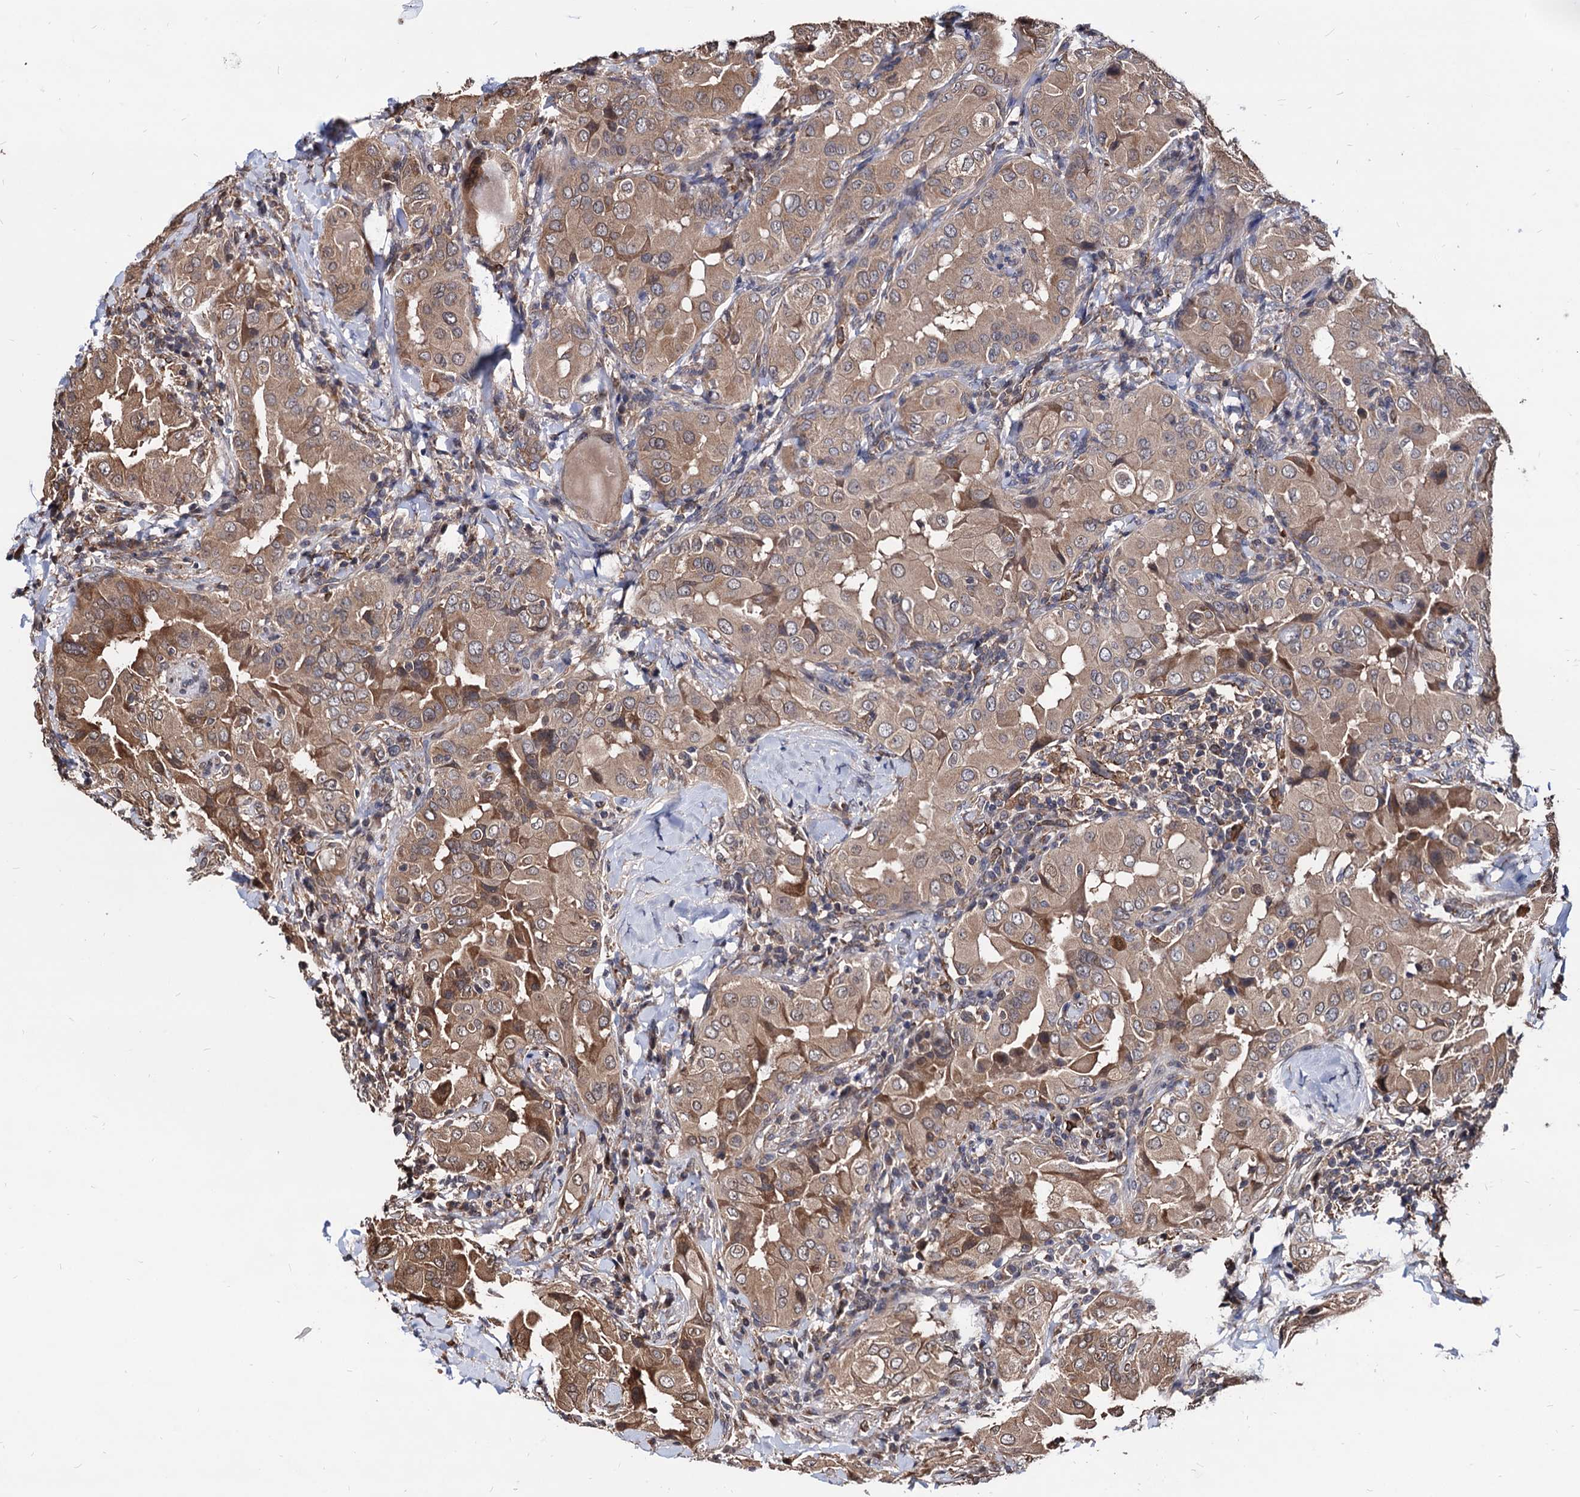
{"staining": {"intensity": "moderate", "quantity": ">75%", "location": "cytoplasmic/membranous"}, "tissue": "thyroid cancer", "cell_type": "Tumor cells", "image_type": "cancer", "snomed": [{"axis": "morphology", "description": "Papillary adenocarcinoma, NOS"}, {"axis": "topography", "description": "Thyroid gland"}], "caption": "This image demonstrates immunohistochemistry (IHC) staining of human thyroid cancer (papillary adenocarcinoma), with medium moderate cytoplasmic/membranous expression in about >75% of tumor cells.", "gene": "ANKRD12", "patient": {"sex": "male", "age": 33}}